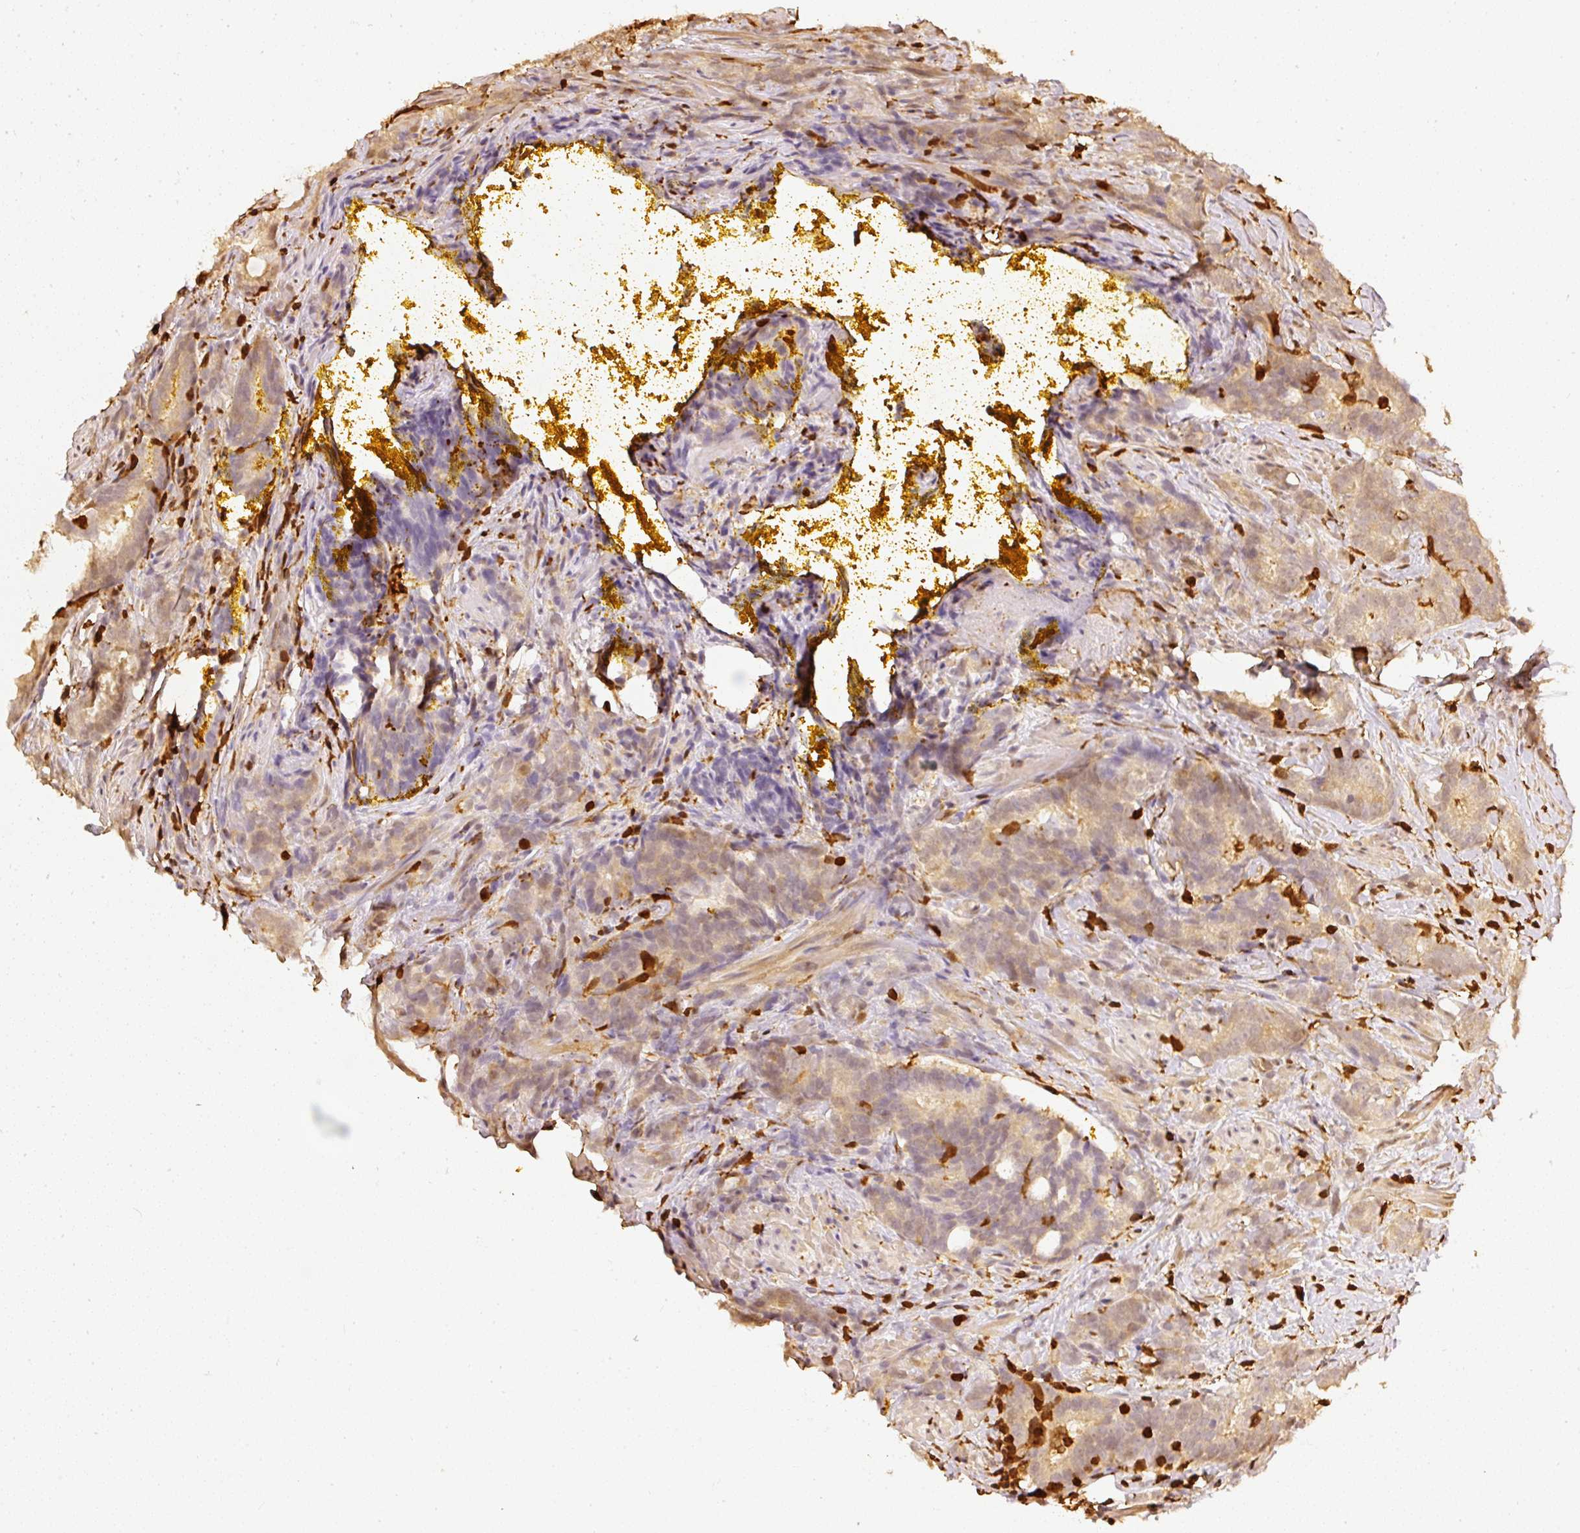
{"staining": {"intensity": "weak", "quantity": ">75%", "location": "cytoplasmic/membranous"}, "tissue": "prostate cancer", "cell_type": "Tumor cells", "image_type": "cancer", "snomed": [{"axis": "morphology", "description": "Adenocarcinoma, High grade"}, {"axis": "topography", "description": "Prostate"}], "caption": "Protein staining by IHC displays weak cytoplasmic/membranous positivity in approximately >75% of tumor cells in prostate cancer.", "gene": "PFN1", "patient": {"sex": "male", "age": 64}}